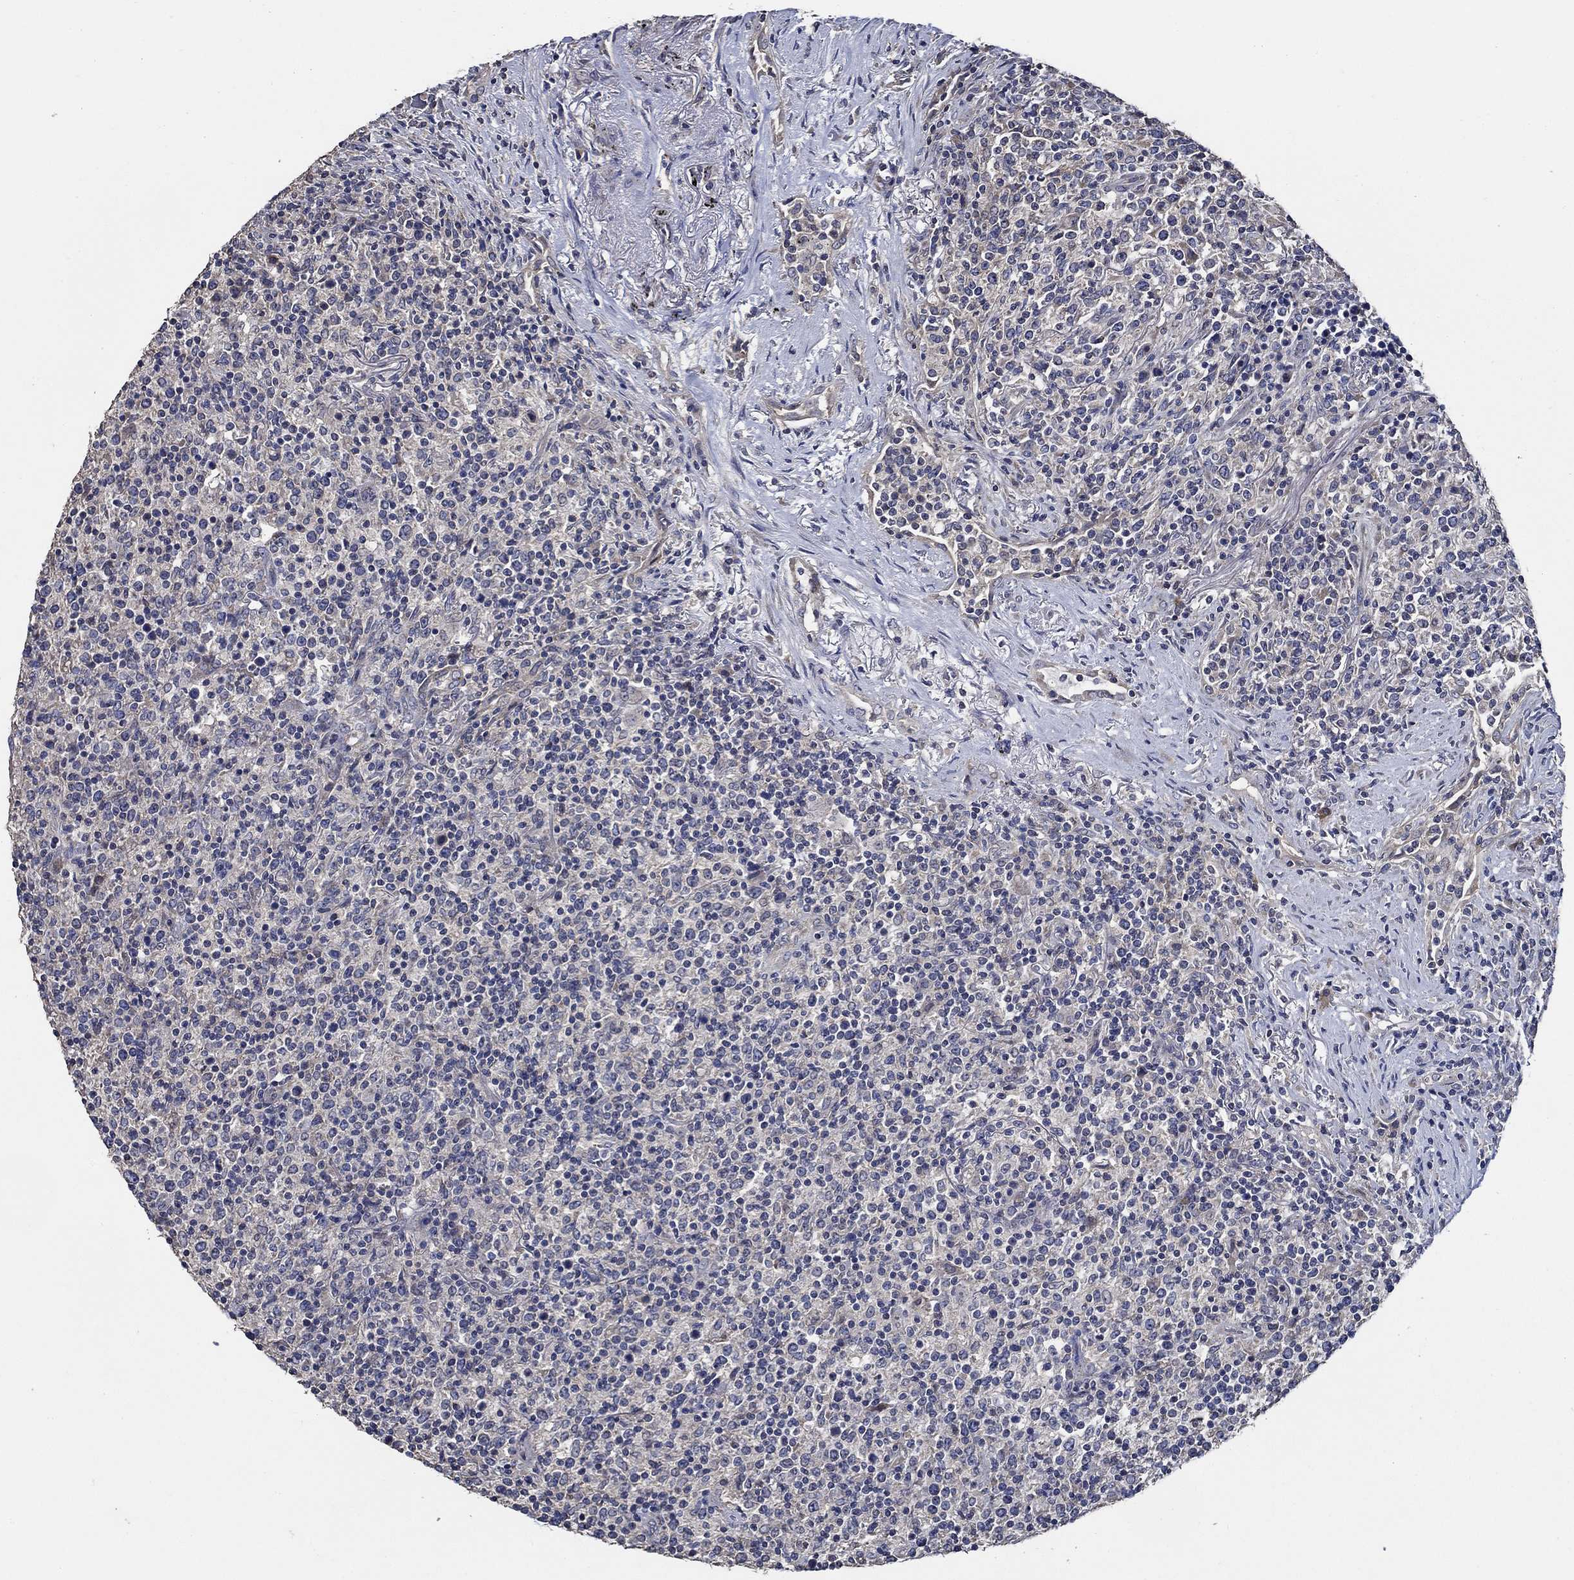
{"staining": {"intensity": "negative", "quantity": "none", "location": "none"}, "tissue": "lymphoma", "cell_type": "Tumor cells", "image_type": "cancer", "snomed": [{"axis": "morphology", "description": "Malignant lymphoma, non-Hodgkin's type, High grade"}, {"axis": "topography", "description": "Lung"}], "caption": "Tumor cells show no significant protein expression in lymphoma.", "gene": "WDR53", "patient": {"sex": "male", "age": 79}}